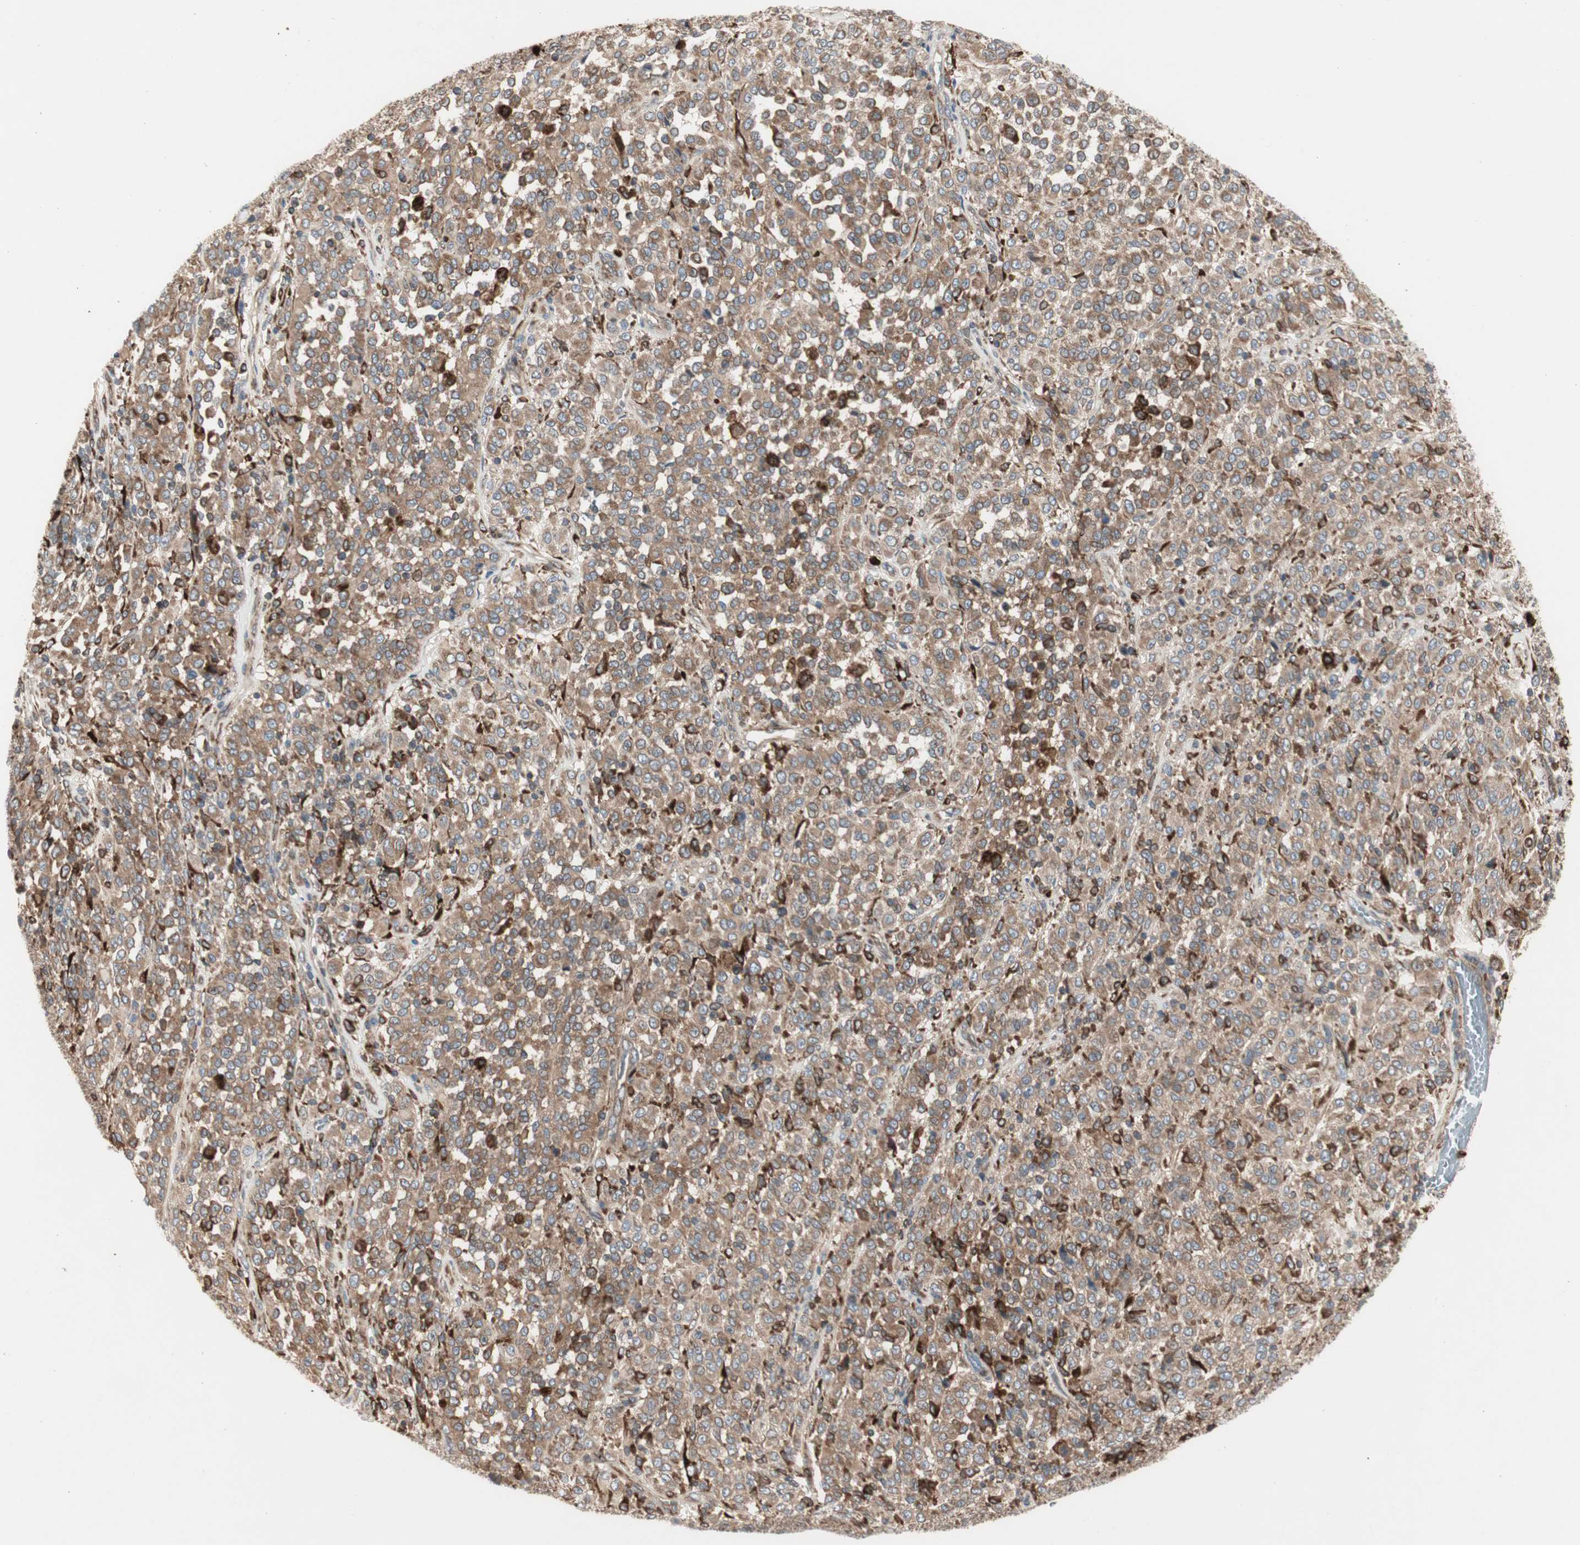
{"staining": {"intensity": "moderate", "quantity": ">75%", "location": "cytoplasmic/membranous"}, "tissue": "melanoma", "cell_type": "Tumor cells", "image_type": "cancer", "snomed": [{"axis": "morphology", "description": "Malignant melanoma, Metastatic site"}, {"axis": "topography", "description": "Pancreas"}], "caption": "There is medium levels of moderate cytoplasmic/membranous expression in tumor cells of melanoma, as demonstrated by immunohistochemical staining (brown color).", "gene": "H6PD", "patient": {"sex": "female", "age": 30}}